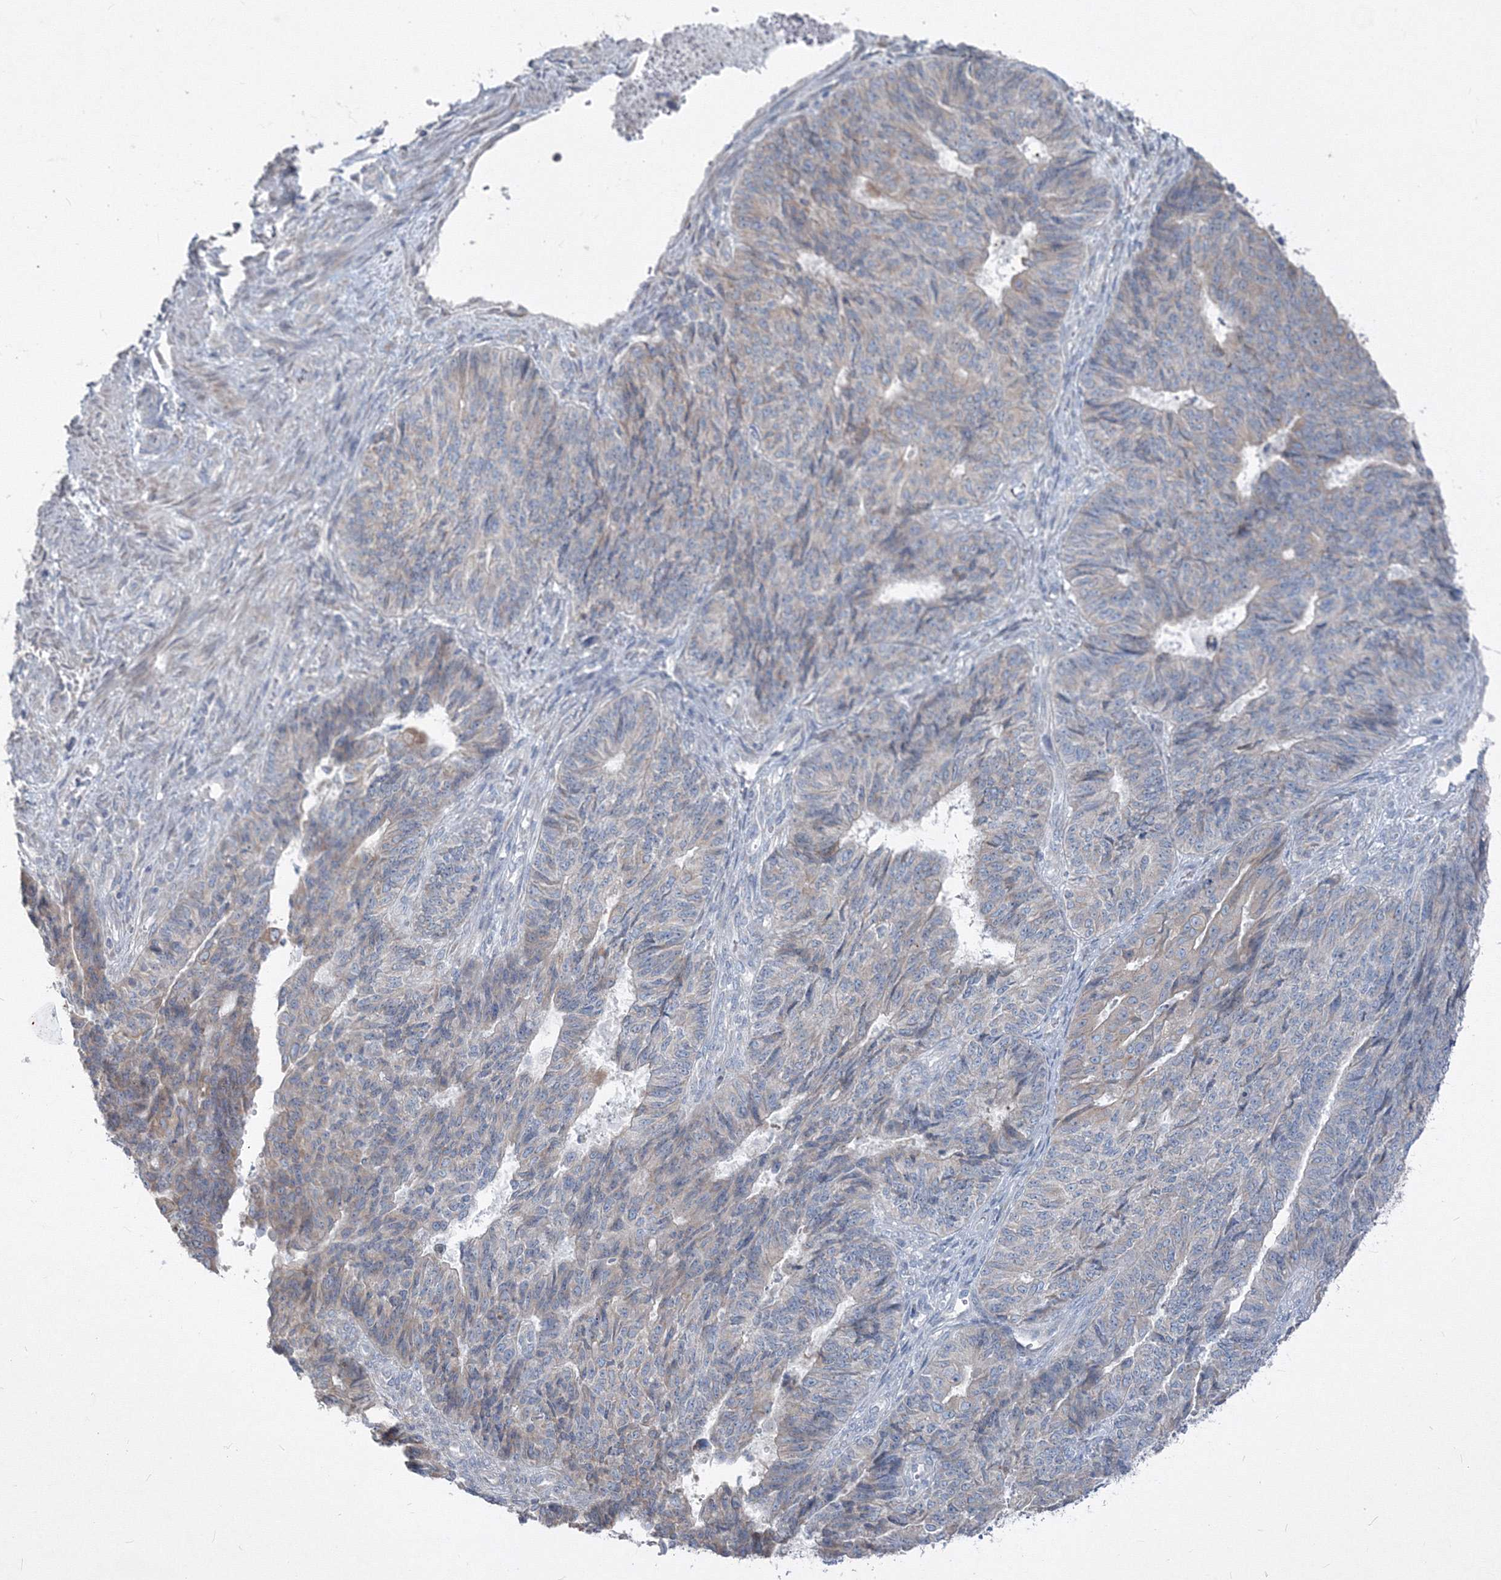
{"staining": {"intensity": "weak", "quantity": "<25%", "location": "cytoplasmic/membranous"}, "tissue": "endometrial cancer", "cell_type": "Tumor cells", "image_type": "cancer", "snomed": [{"axis": "morphology", "description": "Adenocarcinoma, NOS"}, {"axis": "topography", "description": "Endometrium"}], "caption": "This is a micrograph of IHC staining of endometrial adenocarcinoma, which shows no staining in tumor cells.", "gene": "IFNAR1", "patient": {"sex": "female", "age": 32}}